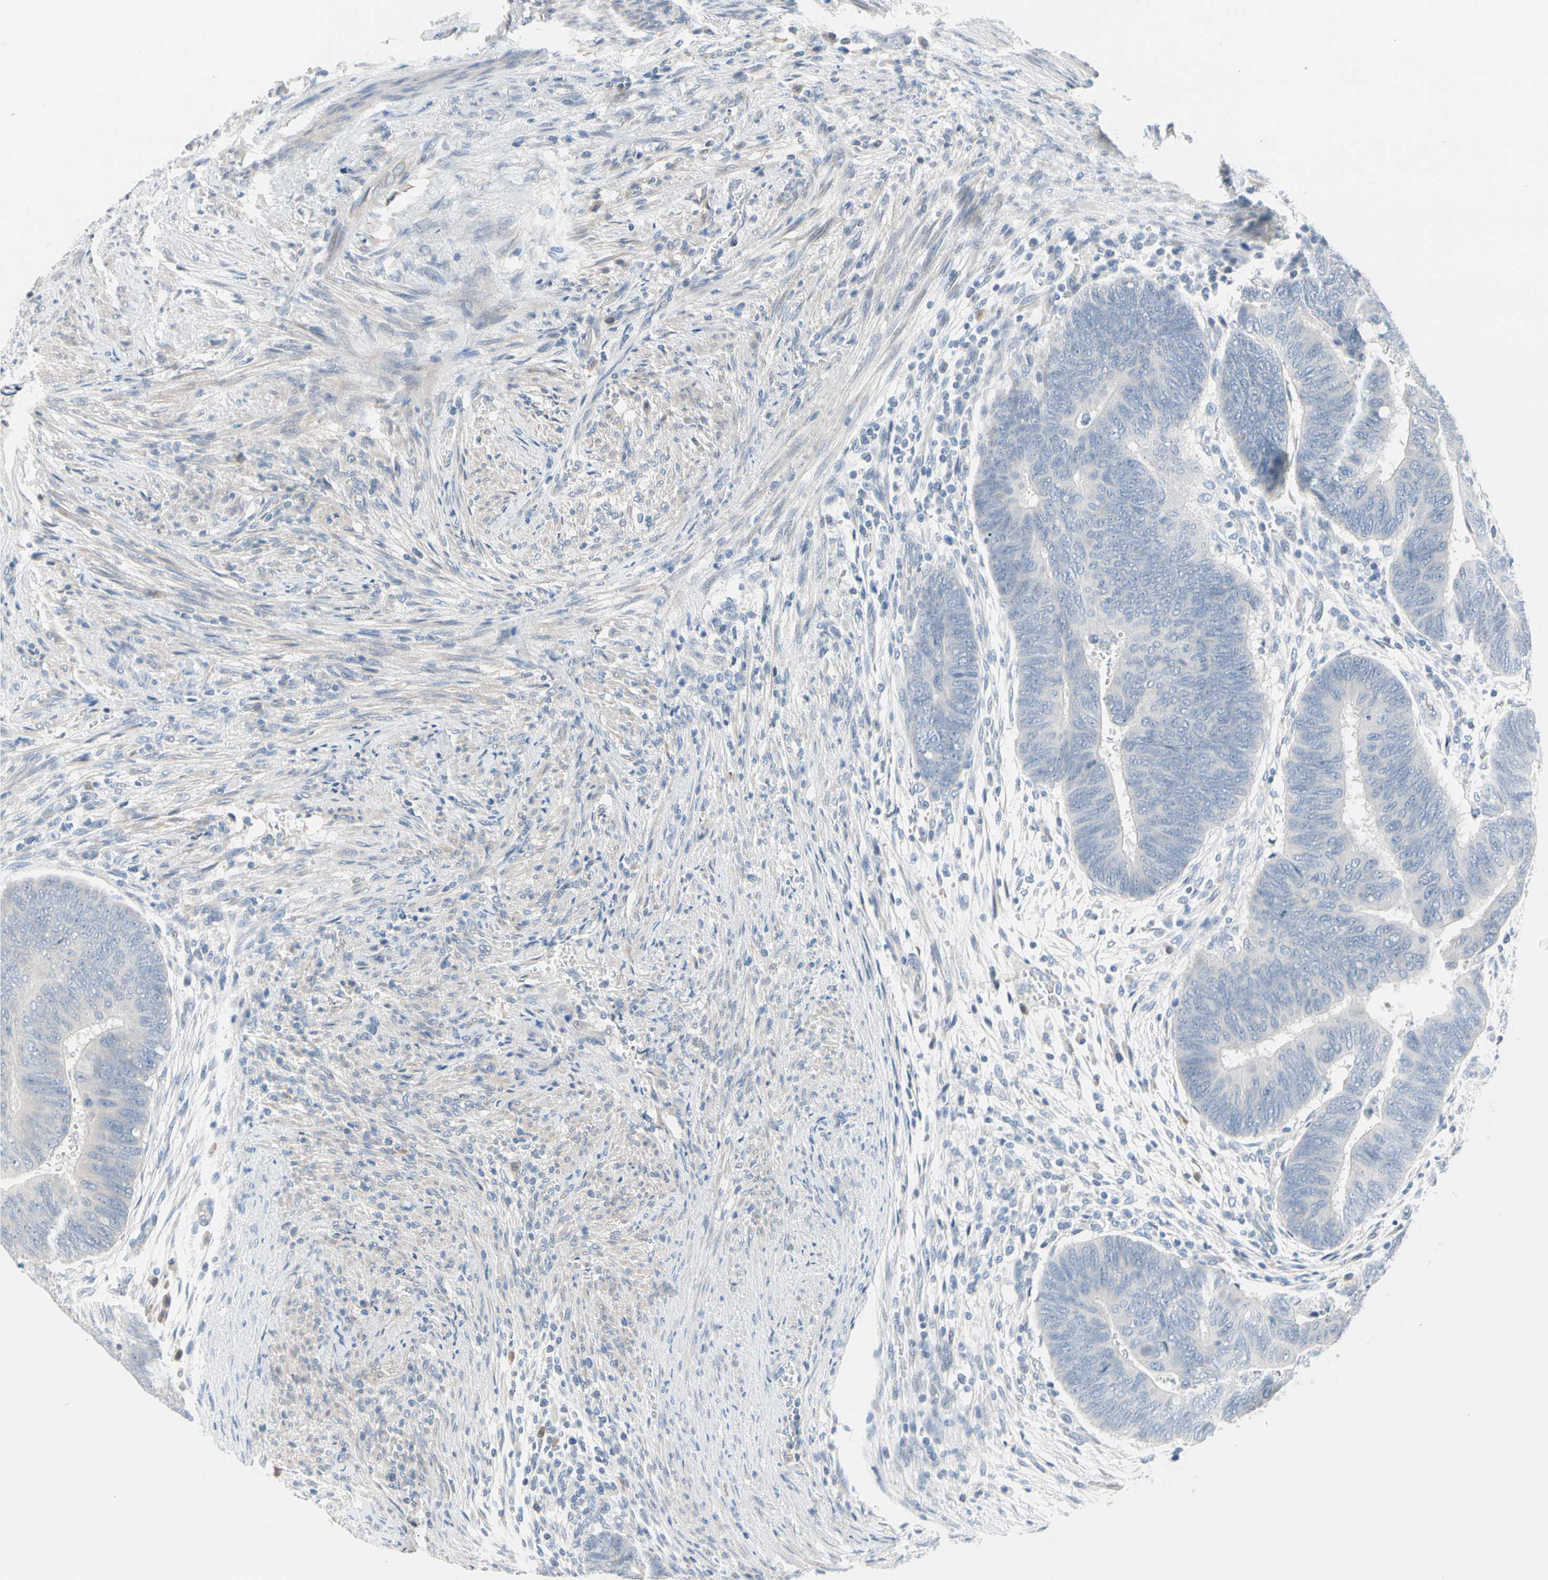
{"staining": {"intensity": "negative", "quantity": "none", "location": "none"}, "tissue": "colorectal cancer", "cell_type": "Tumor cells", "image_type": "cancer", "snomed": [{"axis": "morphology", "description": "Normal tissue, NOS"}, {"axis": "morphology", "description": "Adenocarcinoma, NOS"}, {"axis": "topography", "description": "Rectum"}, {"axis": "topography", "description": "Peripheral nerve tissue"}], "caption": "This histopathology image is of colorectal cancer (adenocarcinoma) stained with IHC to label a protein in brown with the nuclei are counter-stained blue. There is no expression in tumor cells.", "gene": "STK40", "patient": {"sex": "male", "age": 92}}